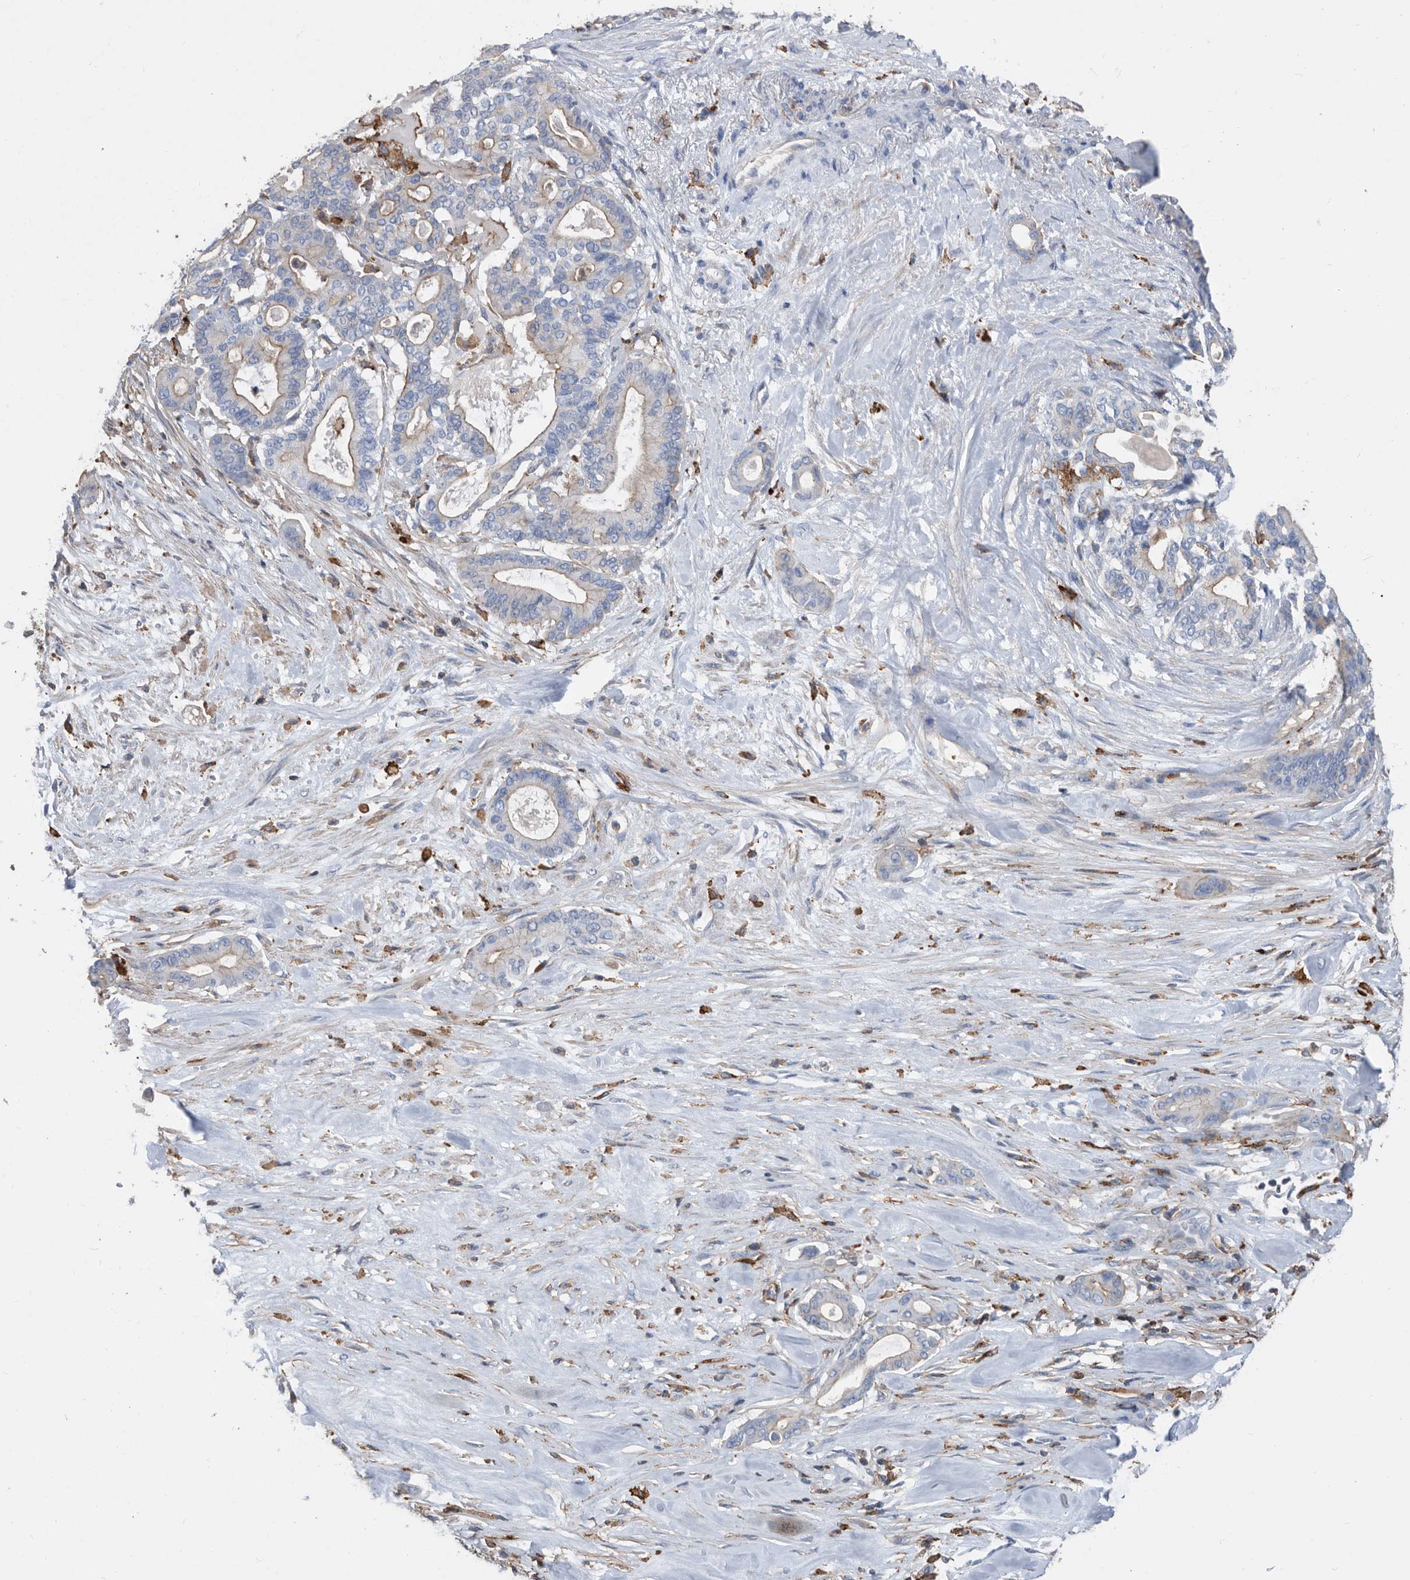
{"staining": {"intensity": "weak", "quantity": "<25%", "location": "cytoplasmic/membranous"}, "tissue": "pancreatic cancer", "cell_type": "Tumor cells", "image_type": "cancer", "snomed": [{"axis": "morphology", "description": "Adenocarcinoma, NOS"}, {"axis": "topography", "description": "Pancreas"}], "caption": "Tumor cells show no significant protein expression in adenocarcinoma (pancreatic).", "gene": "MS4A4A", "patient": {"sex": "male", "age": 63}}